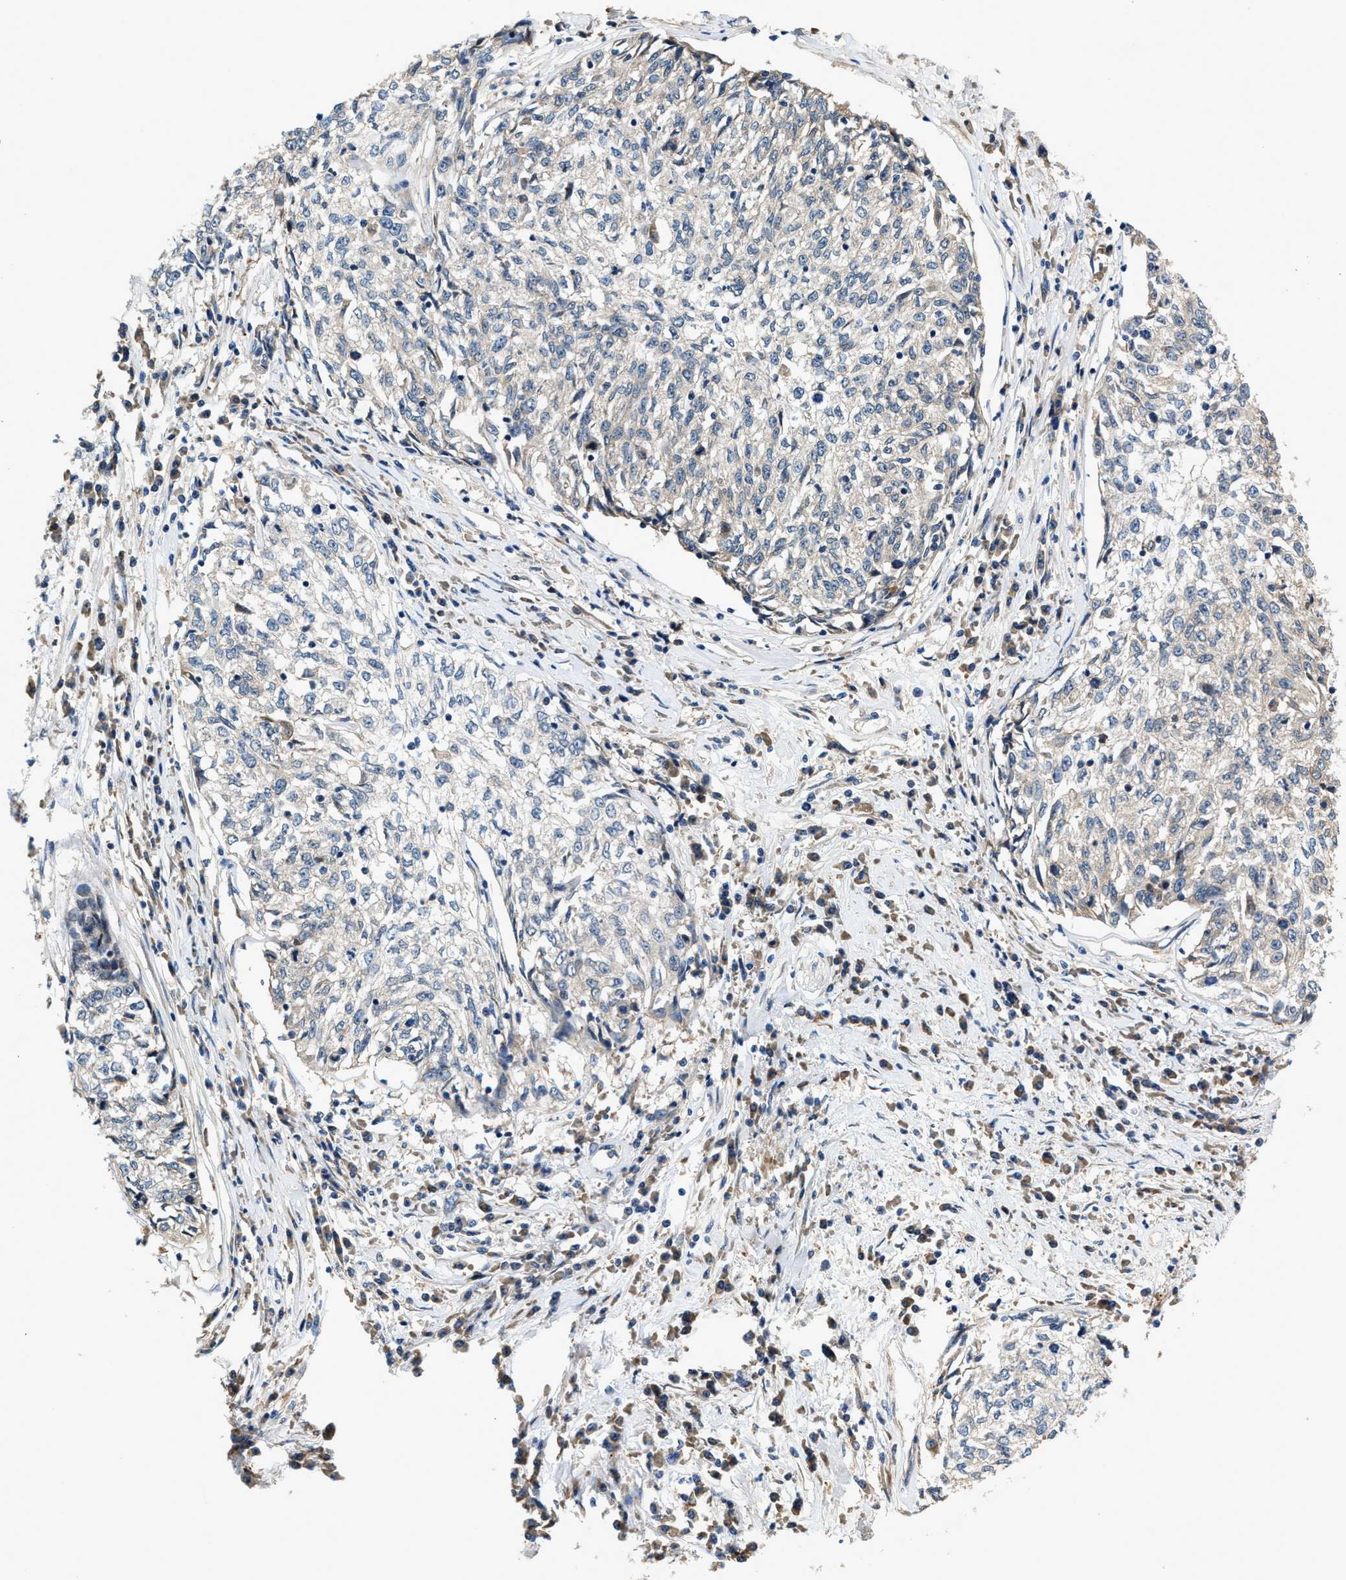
{"staining": {"intensity": "negative", "quantity": "none", "location": "none"}, "tissue": "cervical cancer", "cell_type": "Tumor cells", "image_type": "cancer", "snomed": [{"axis": "morphology", "description": "Squamous cell carcinoma, NOS"}, {"axis": "topography", "description": "Cervix"}], "caption": "An image of human cervical squamous cell carcinoma is negative for staining in tumor cells.", "gene": "DUSP10", "patient": {"sex": "female", "age": 57}}